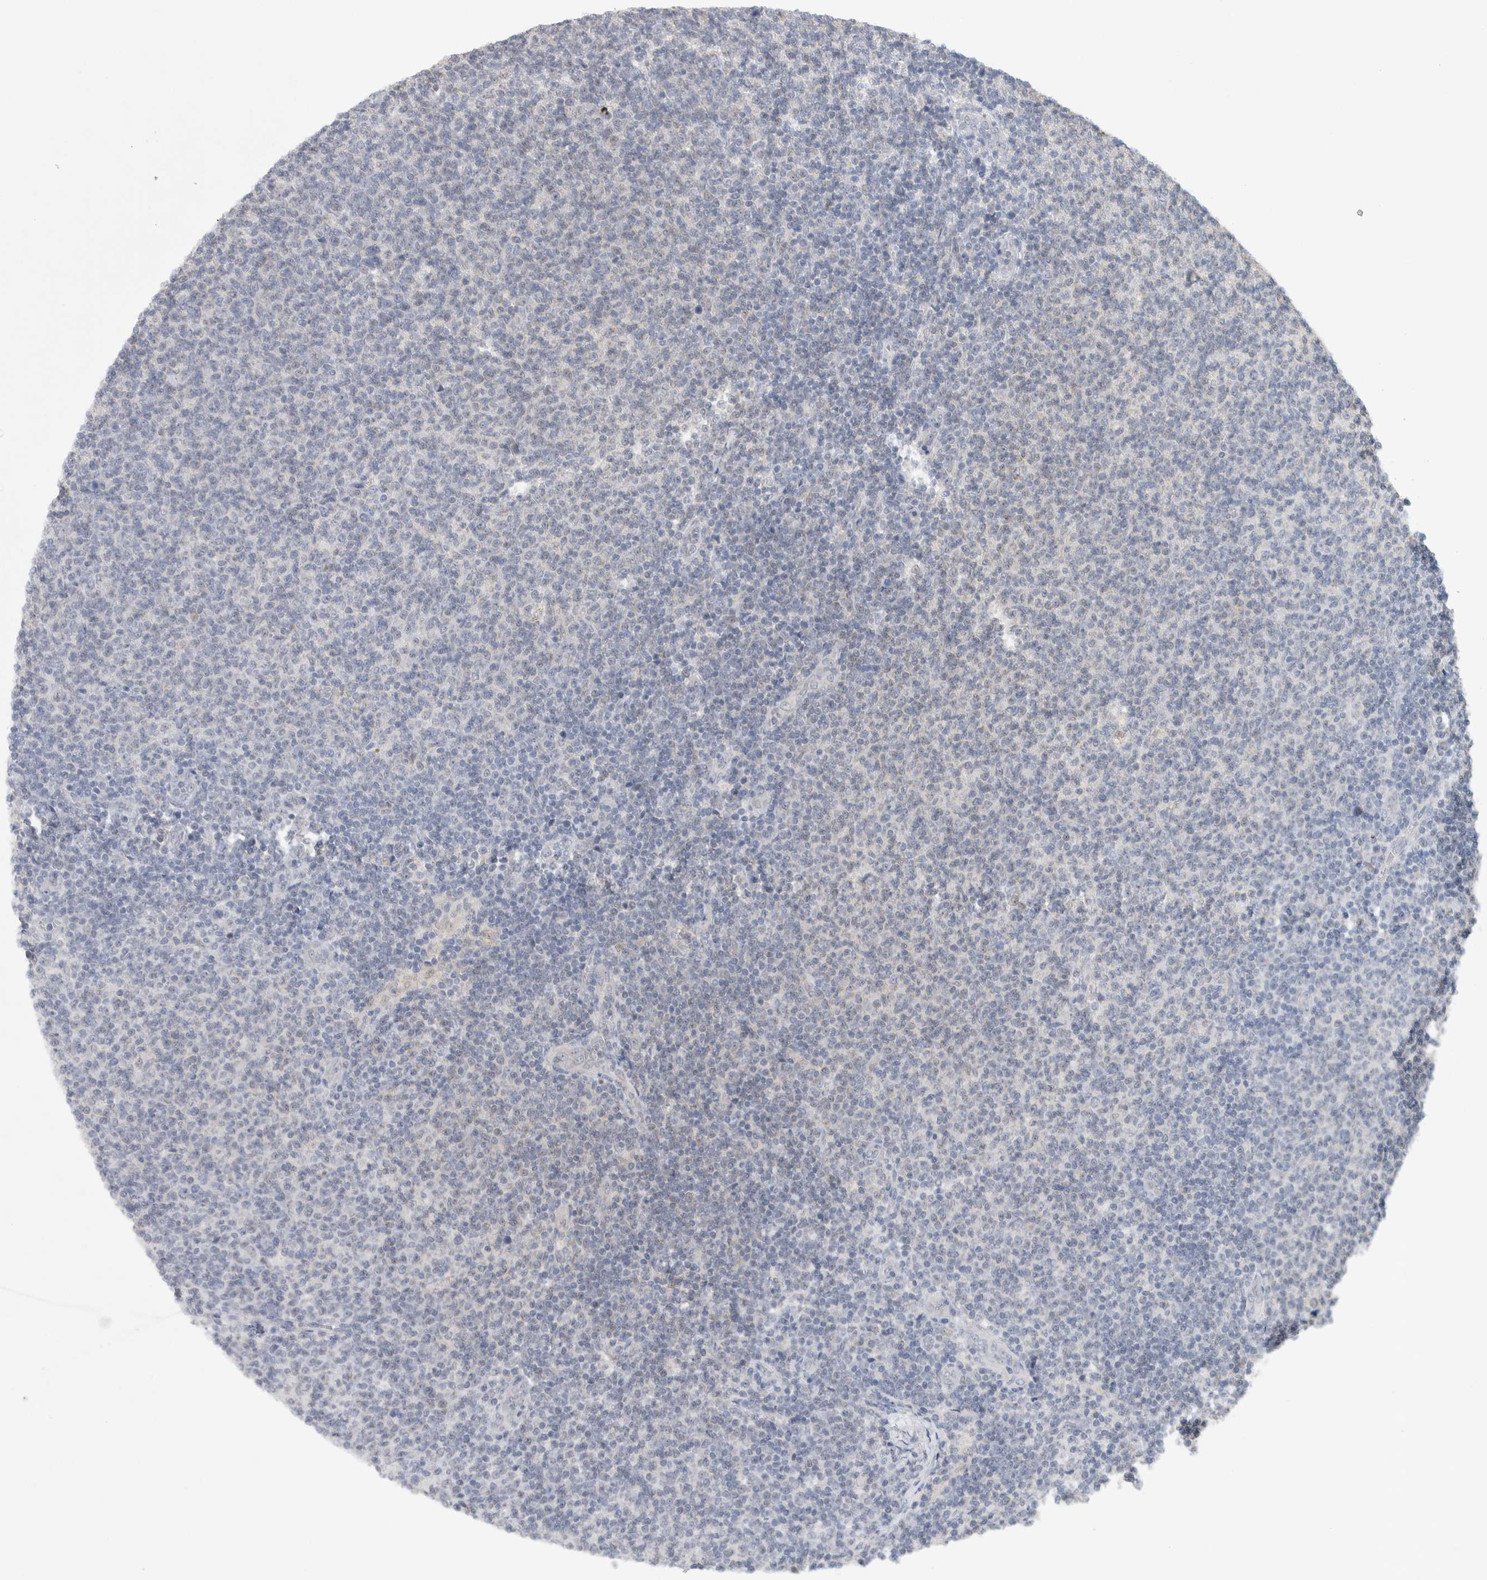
{"staining": {"intensity": "negative", "quantity": "none", "location": "none"}, "tissue": "lymphoma", "cell_type": "Tumor cells", "image_type": "cancer", "snomed": [{"axis": "morphology", "description": "Malignant lymphoma, non-Hodgkin's type, Low grade"}, {"axis": "topography", "description": "Lymph node"}], "caption": "This is an immunohistochemistry (IHC) image of lymphoma. There is no staining in tumor cells.", "gene": "RAB14", "patient": {"sex": "male", "age": 66}}